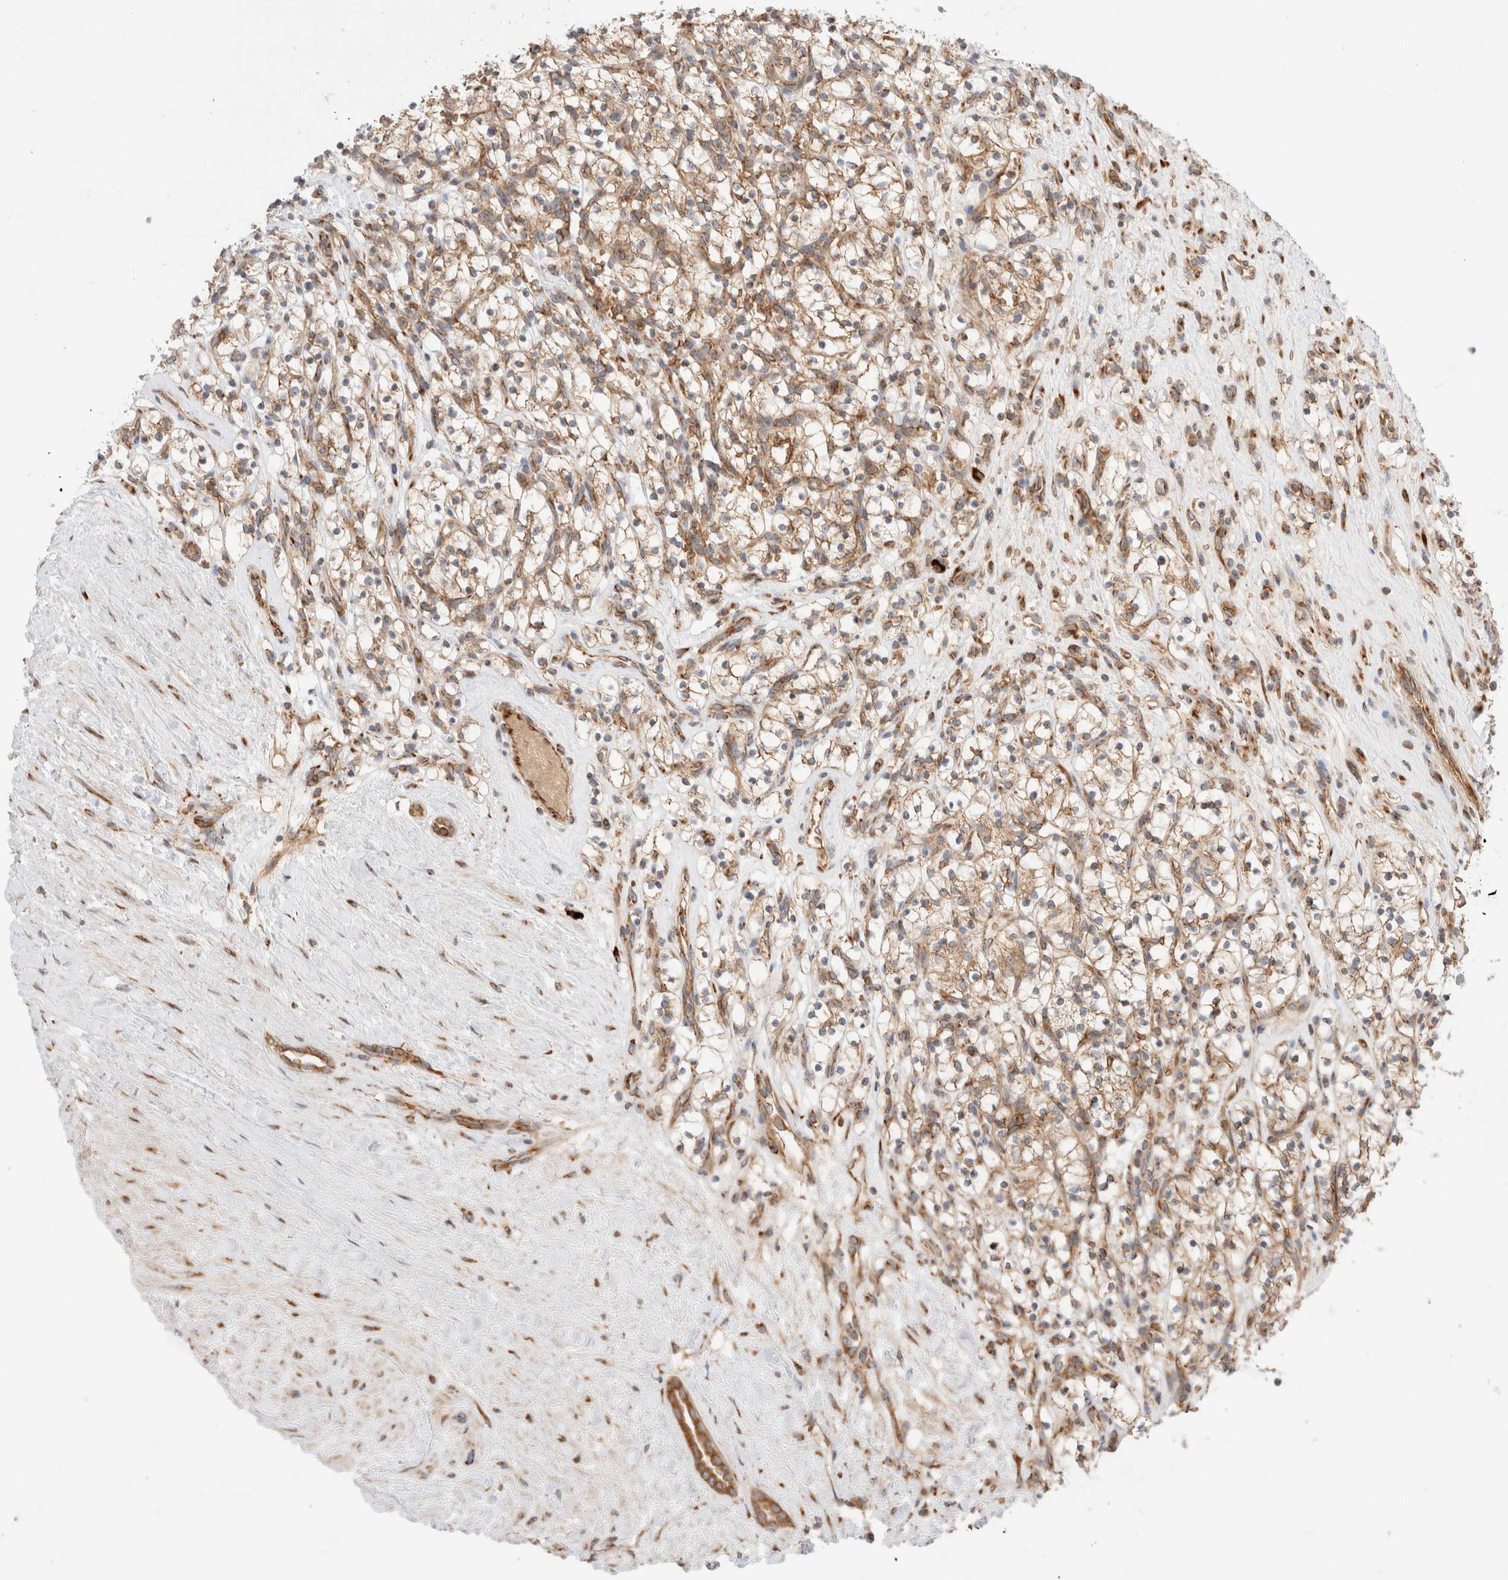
{"staining": {"intensity": "moderate", "quantity": ">75%", "location": "cytoplasmic/membranous"}, "tissue": "renal cancer", "cell_type": "Tumor cells", "image_type": "cancer", "snomed": [{"axis": "morphology", "description": "Adenocarcinoma, NOS"}, {"axis": "topography", "description": "Kidney"}], "caption": "A high-resolution micrograph shows IHC staining of renal cancer (adenocarcinoma), which demonstrates moderate cytoplasmic/membranous expression in about >75% of tumor cells. The staining is performed using DAB brown chromogen to label protein expression. The nuclei are counter-stained blue using hematoxylin.", "gene": "UTS2B", "patient": {"sex": "female", "age": 57}}